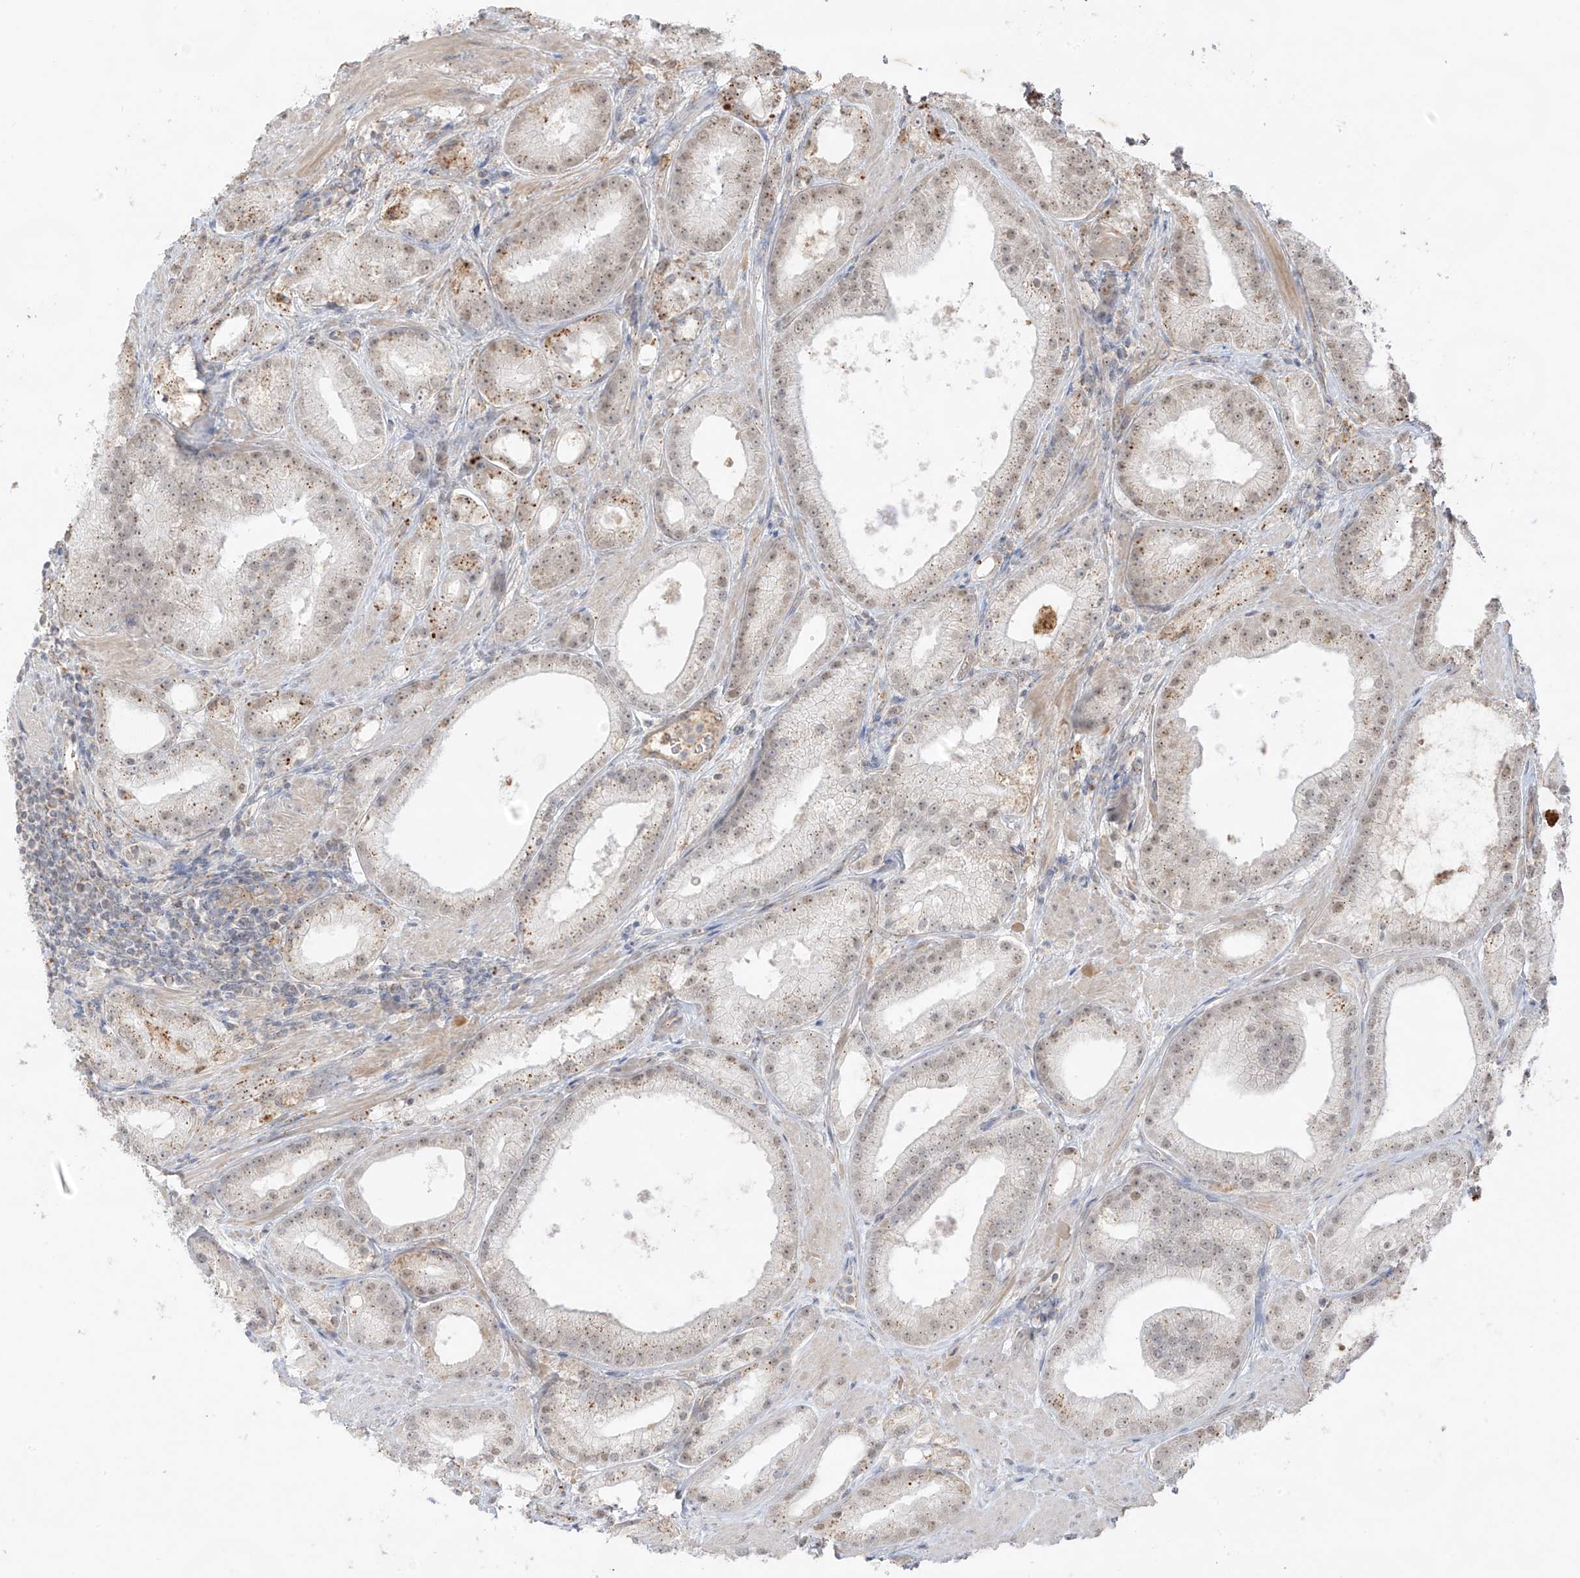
{"staining": {"intensity": "moderate", "quantity": "<25%", "location": "cytoplasmic/membranous"}, "tissue": "prostate cancer", "cell_type": "Tumor cells", "image_type": "cancer", "snomed": [{"axis": "morphology", "description": "Adenocarcinoma, Low grade"}, {"axis": "topography", "description": "Prostate"}], "caption": "Tumor cells show low levels of moderate cytoplasmic/membranous staining in about <25% of cells in human prostate cancer (low-grade adenocarcinoma).", "gene": "N4BP3", "patient": {"sex": "male", "age": 67}}